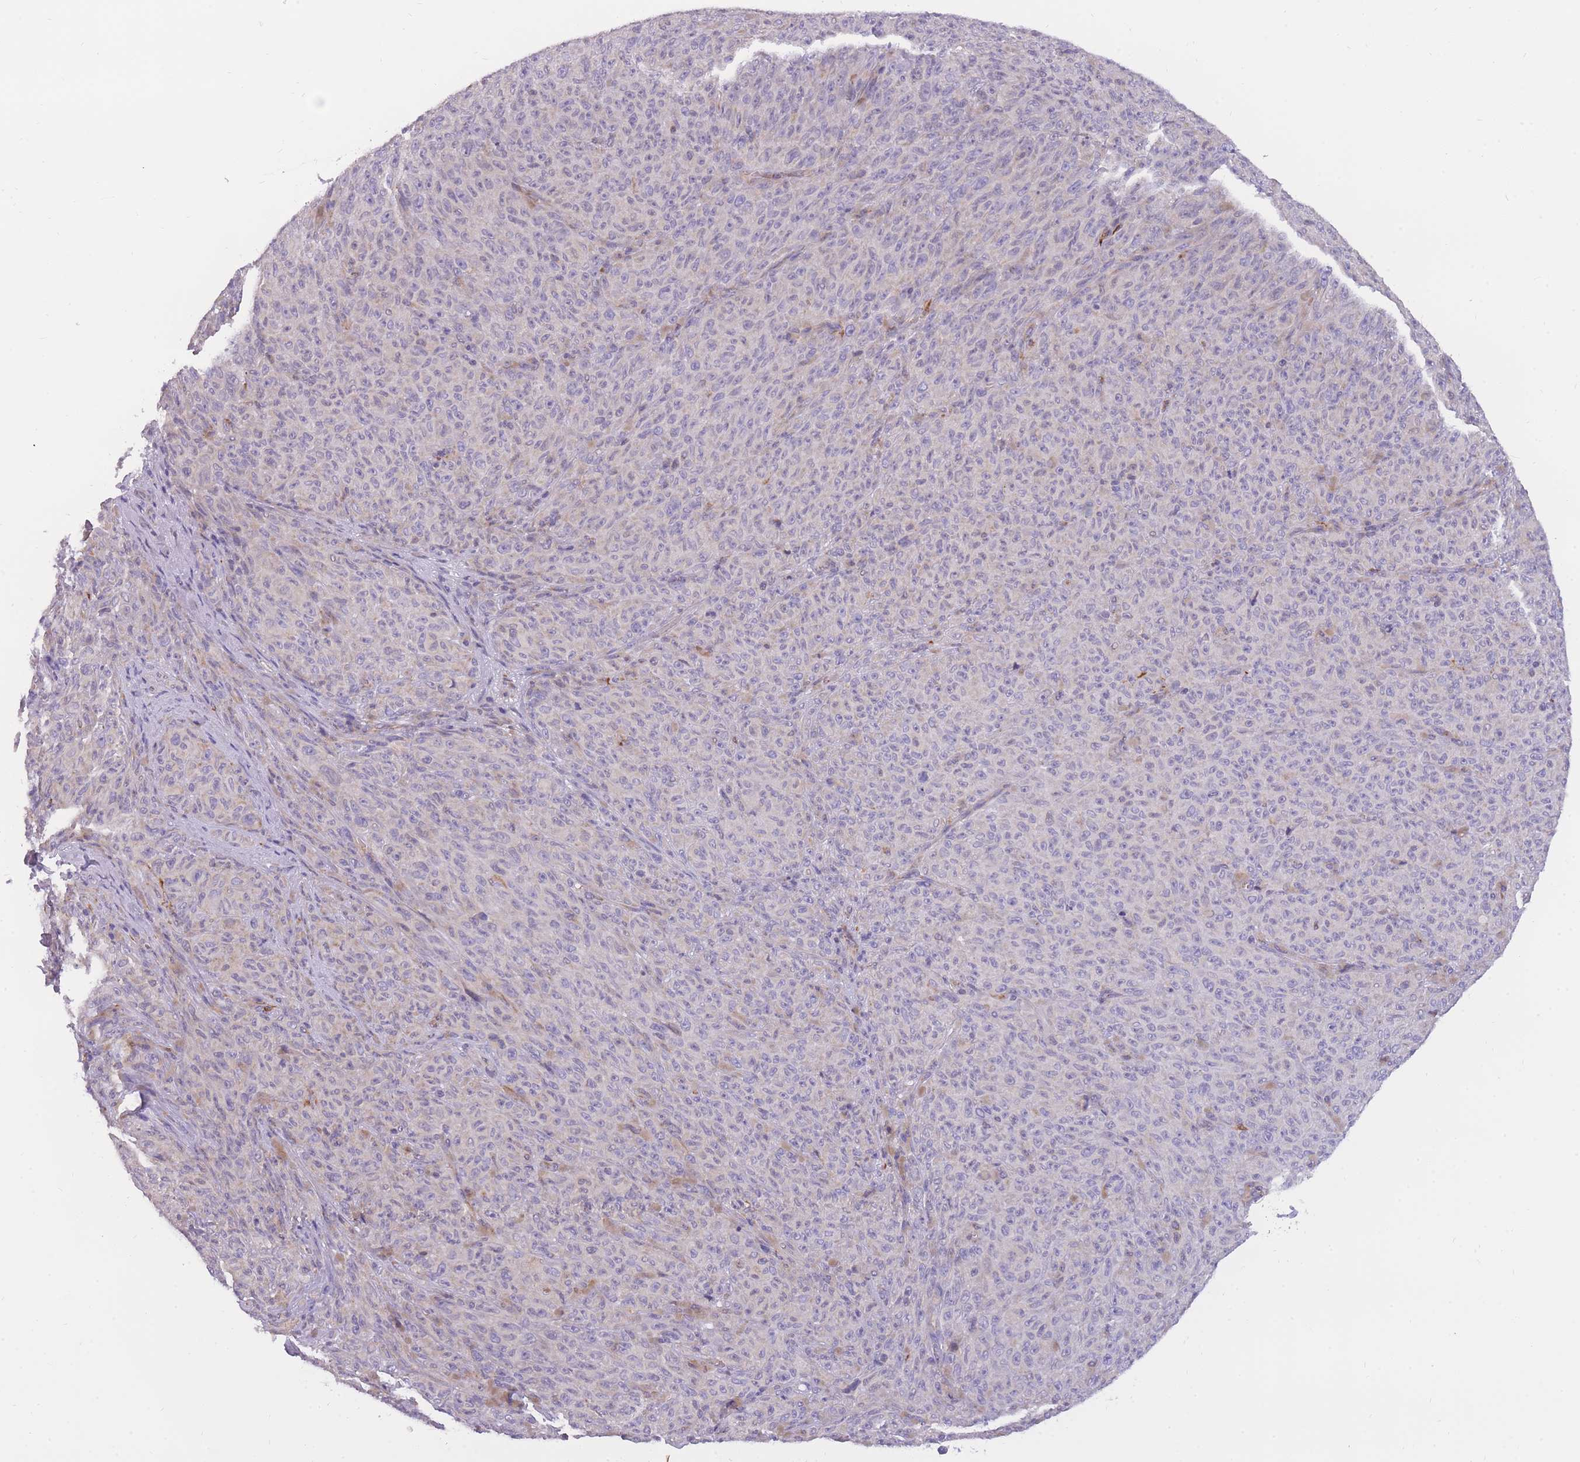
{"staining": {"intensity": "negative", "quantity": "none", "location": "none"}, "tissue": "melanoma", "cell_type": "Tumor cells", "image_type": "cancer", "snomed": [{"axis": "morphology", "description": "Malignant melanoma, NOS"}, {"axis": "topography", "description": "Skin"}], "caption": "DAB (3,3'-diaminobenzidine) immunohistochemical staining of melanoma displays no significant positivity in tumor cells. The staining is performed using DAB brown chromogen with nuclei counter-stained in using hematoxylin.", "gene": "ZNF662", "patient": {"sex": "female", "age": 82}}